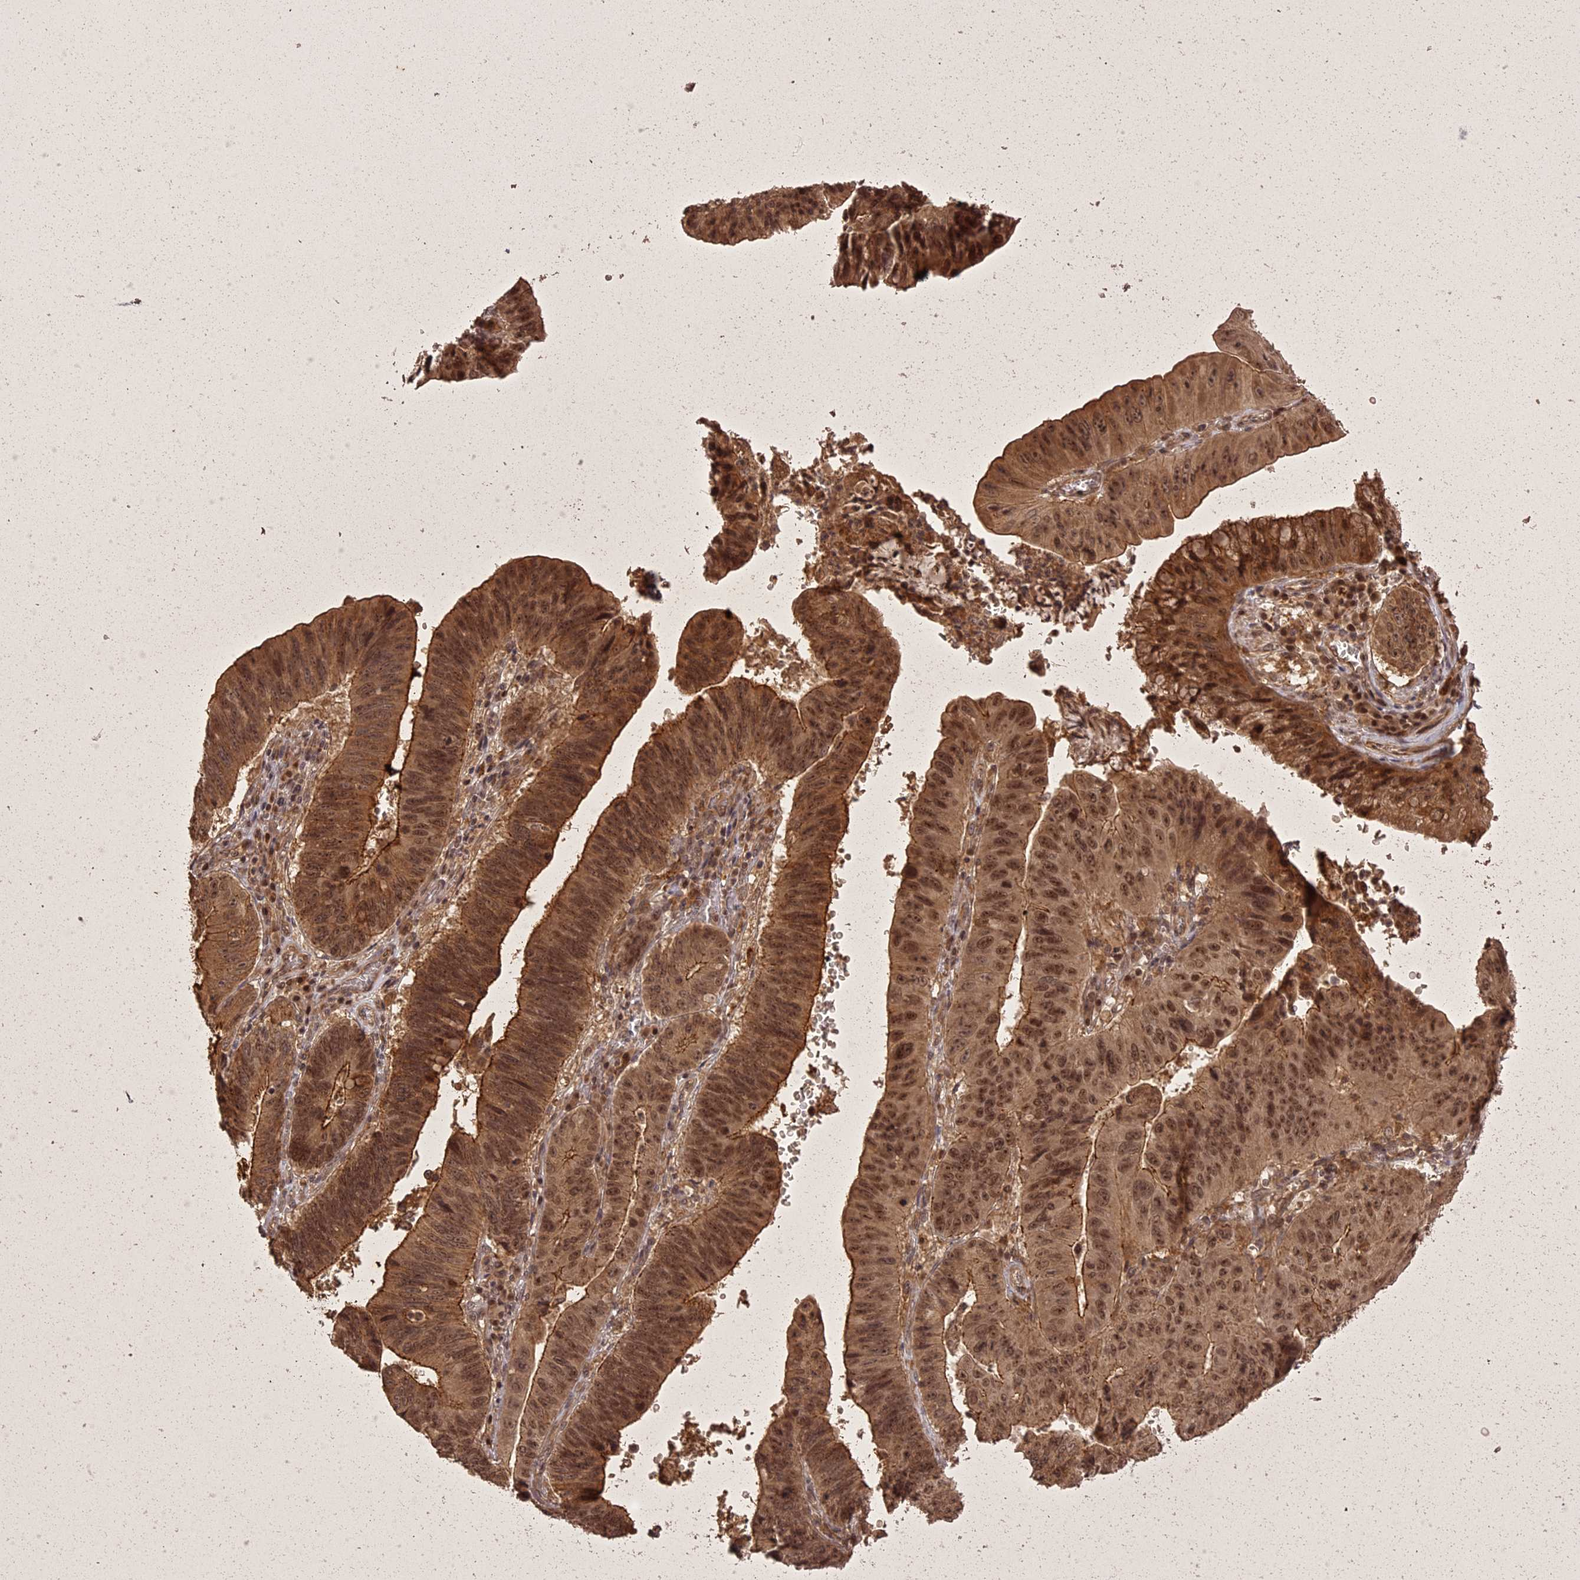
{"staining": {"intensity": "moderate", "quantity": ">75%", "location": "cytoplasmic/membranous,nuclear"}, "tissue": "stomach cancer", "cell_type": "Tumor cells", "image_type": "cancer", "snomed": [{"axis": "morphology", "description": "Adenocarcinoma, NOS"}, {"axis": "topography", "description": "Stomach"}], "caption": "Immunohistochemistry (IHC) photomicrograph of neoplastic tissue: adenocarcinoma (stomach) stained using immunohistochemistry (IHC) displays medium levels of moderate protein expression localized specifically in the cytoplasmic/membranous and nuclear of tumor cells, appearing as a cytoplasmic/membranous and nuclear brown color.", "gene": "ING5", "patient": {"sex": "male", "age": 59}}